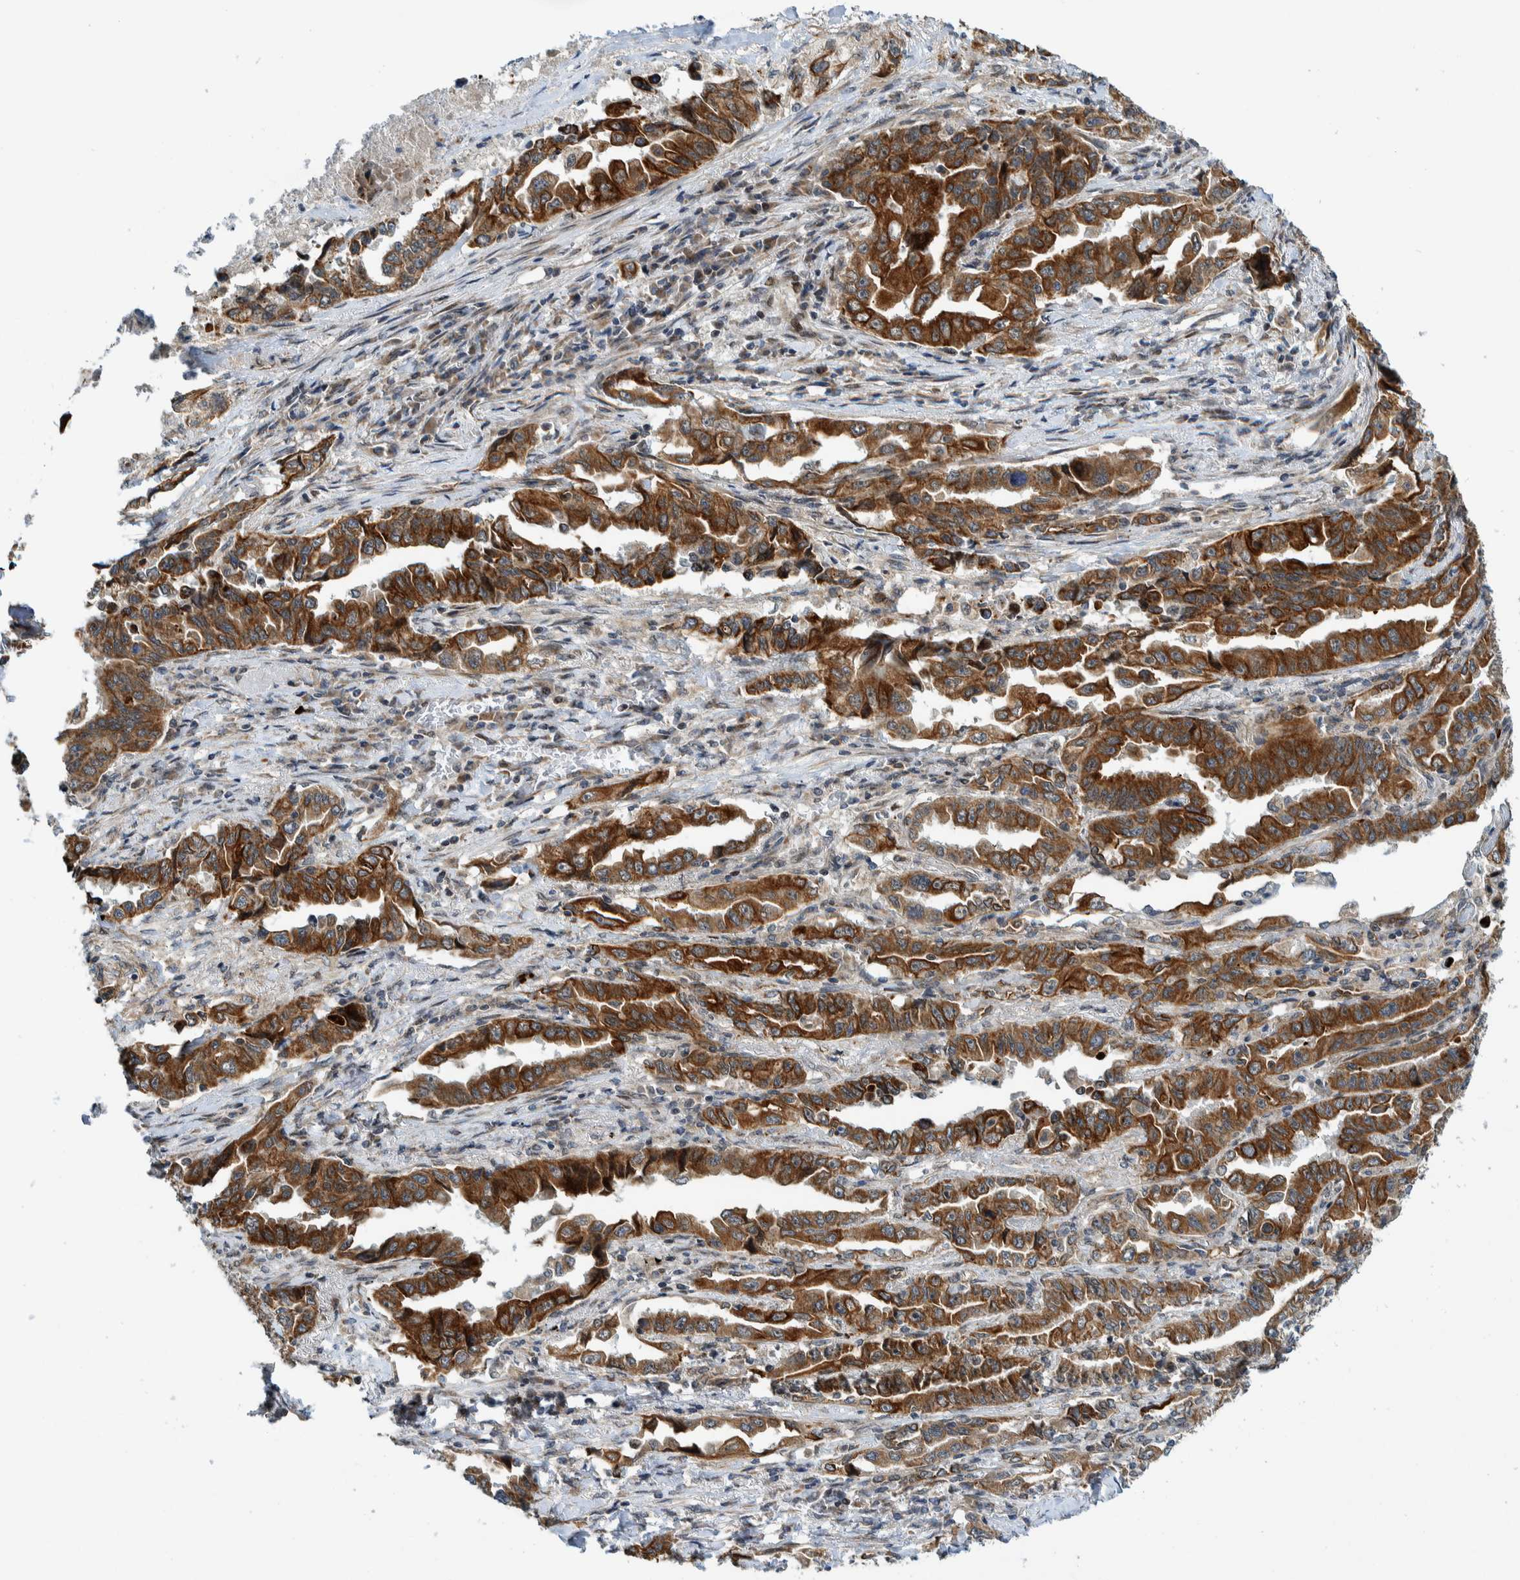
{"staining": {"intensity": "strong", "quantity": ">75%", "location": "cytoplasmic/membranous"}, "tissue": "lung cancer", "cell_type": "Tumor cells", "image_type": "cancer", "snomed": [{"axis": "morphology", "description": "Adenocarcinoma, NOS"}, {"axis": "topography", "description": "Lung"}], "caption": "About >75% of tumor cells in adenocarcinoma (lung) show strong cytoplasmic/membranous protein positivity as visualized by brown immunohistochemical staining.", "gene": "CCDC57", "patient": {"sex": "female", "age": 51}}